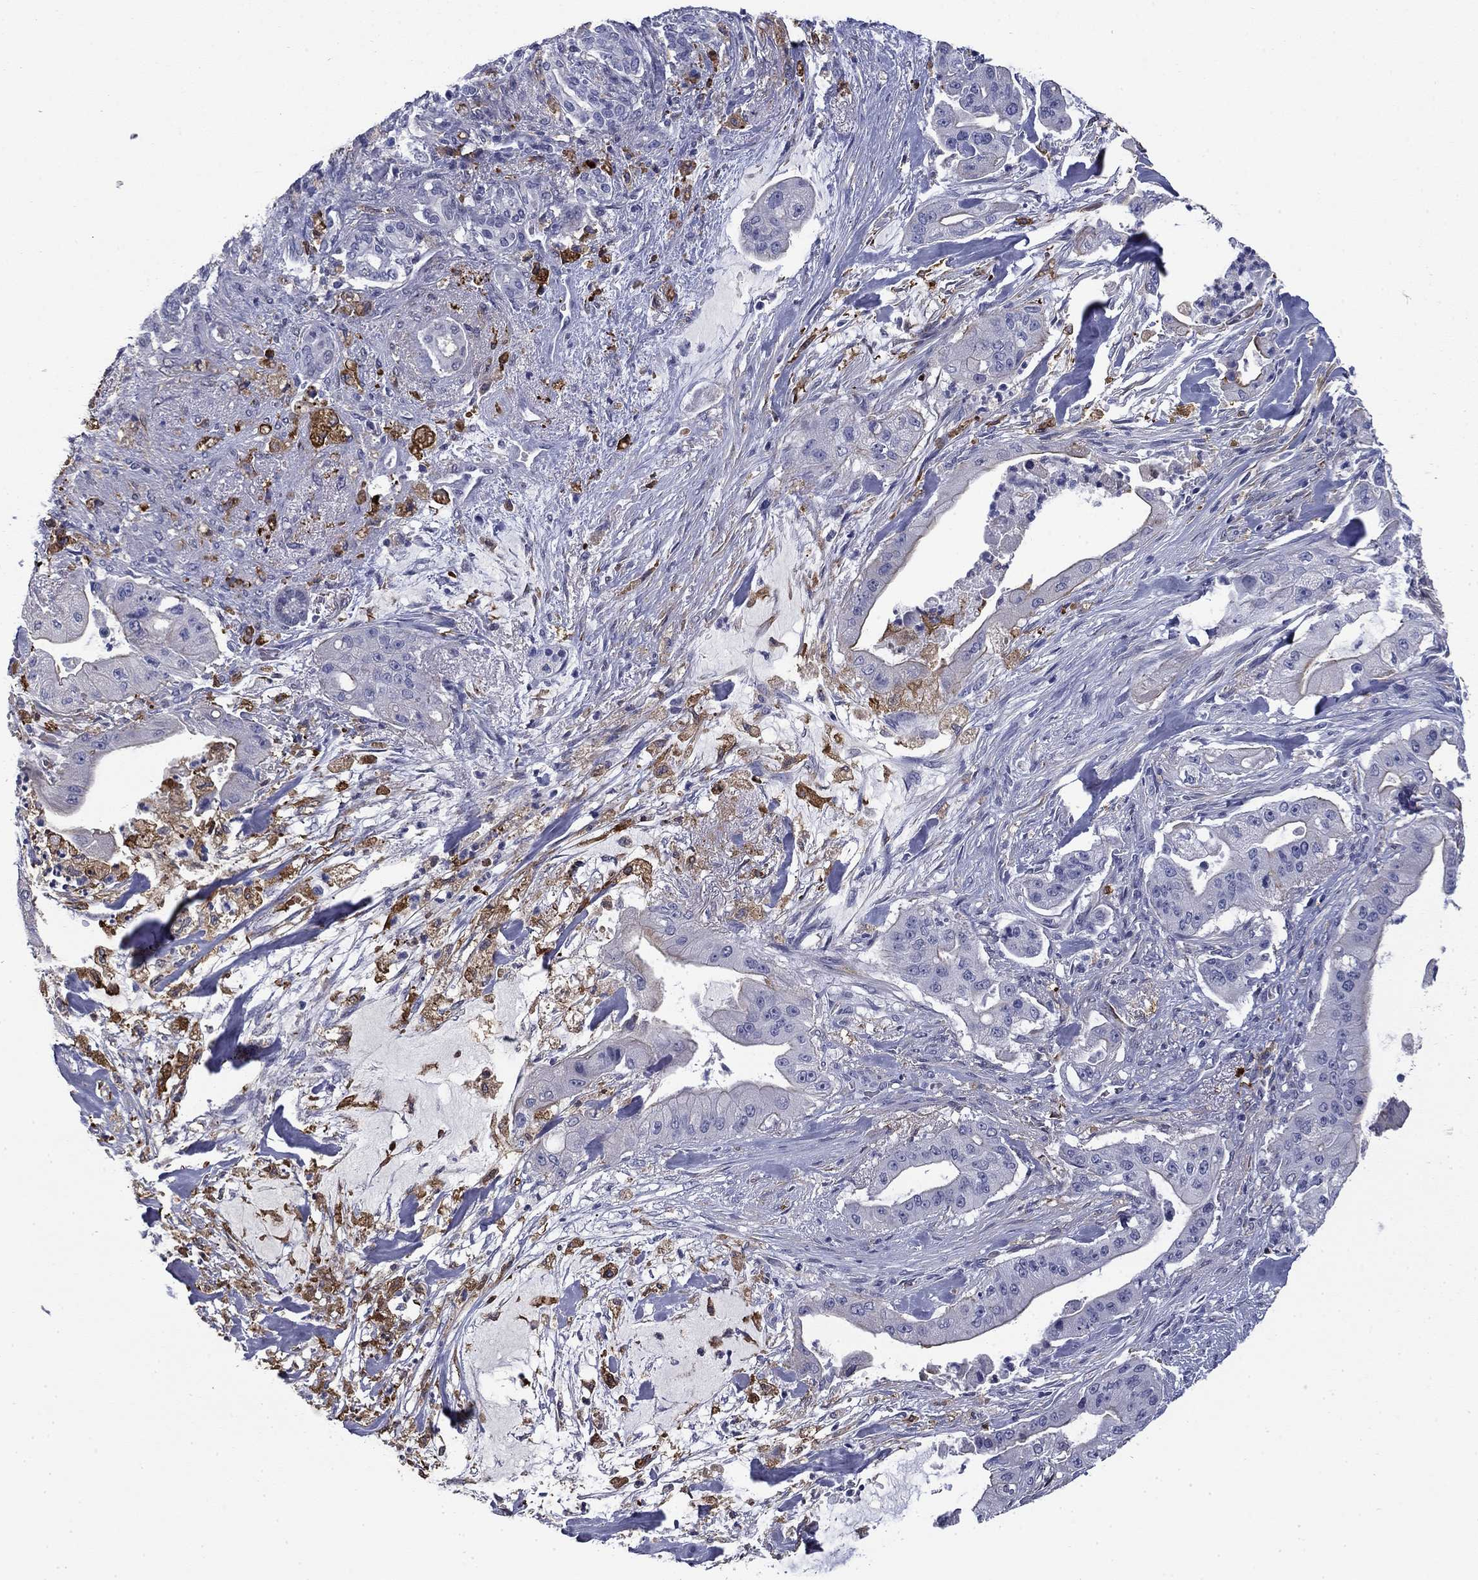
{"staining": {"intensity": "negative", "quantity": "none", "location": "none"}, "tissue": "pancreatic cancer", "cell_type": "Tumor cells", "image_type": "cancer", "snomed": [{"axis": "morphology", "description": "Normal tissue, NOS"}, {"axis": "morphology", "description": "Inflammation, NOS"}, {"axis": "morphology", "description": "Adenocarcinoma, NOS"}, {"axis": "topography", "description": "Pancreas"}], "caption": "This micrograph is of pancreatic adenocarcinoma stained with immunohistochemistry to label a protein in brown with the nuclei are counter-stained blue. There is no expression in tumor cells. Brightfield microscopy of IHC stained with DAB (3,3'-diaminobenzidine) (brown) and hematoxylin (blue), captured at high magnification.", "gene": "BCL2L14", "patient": {"sex": "male", "age": 57}}